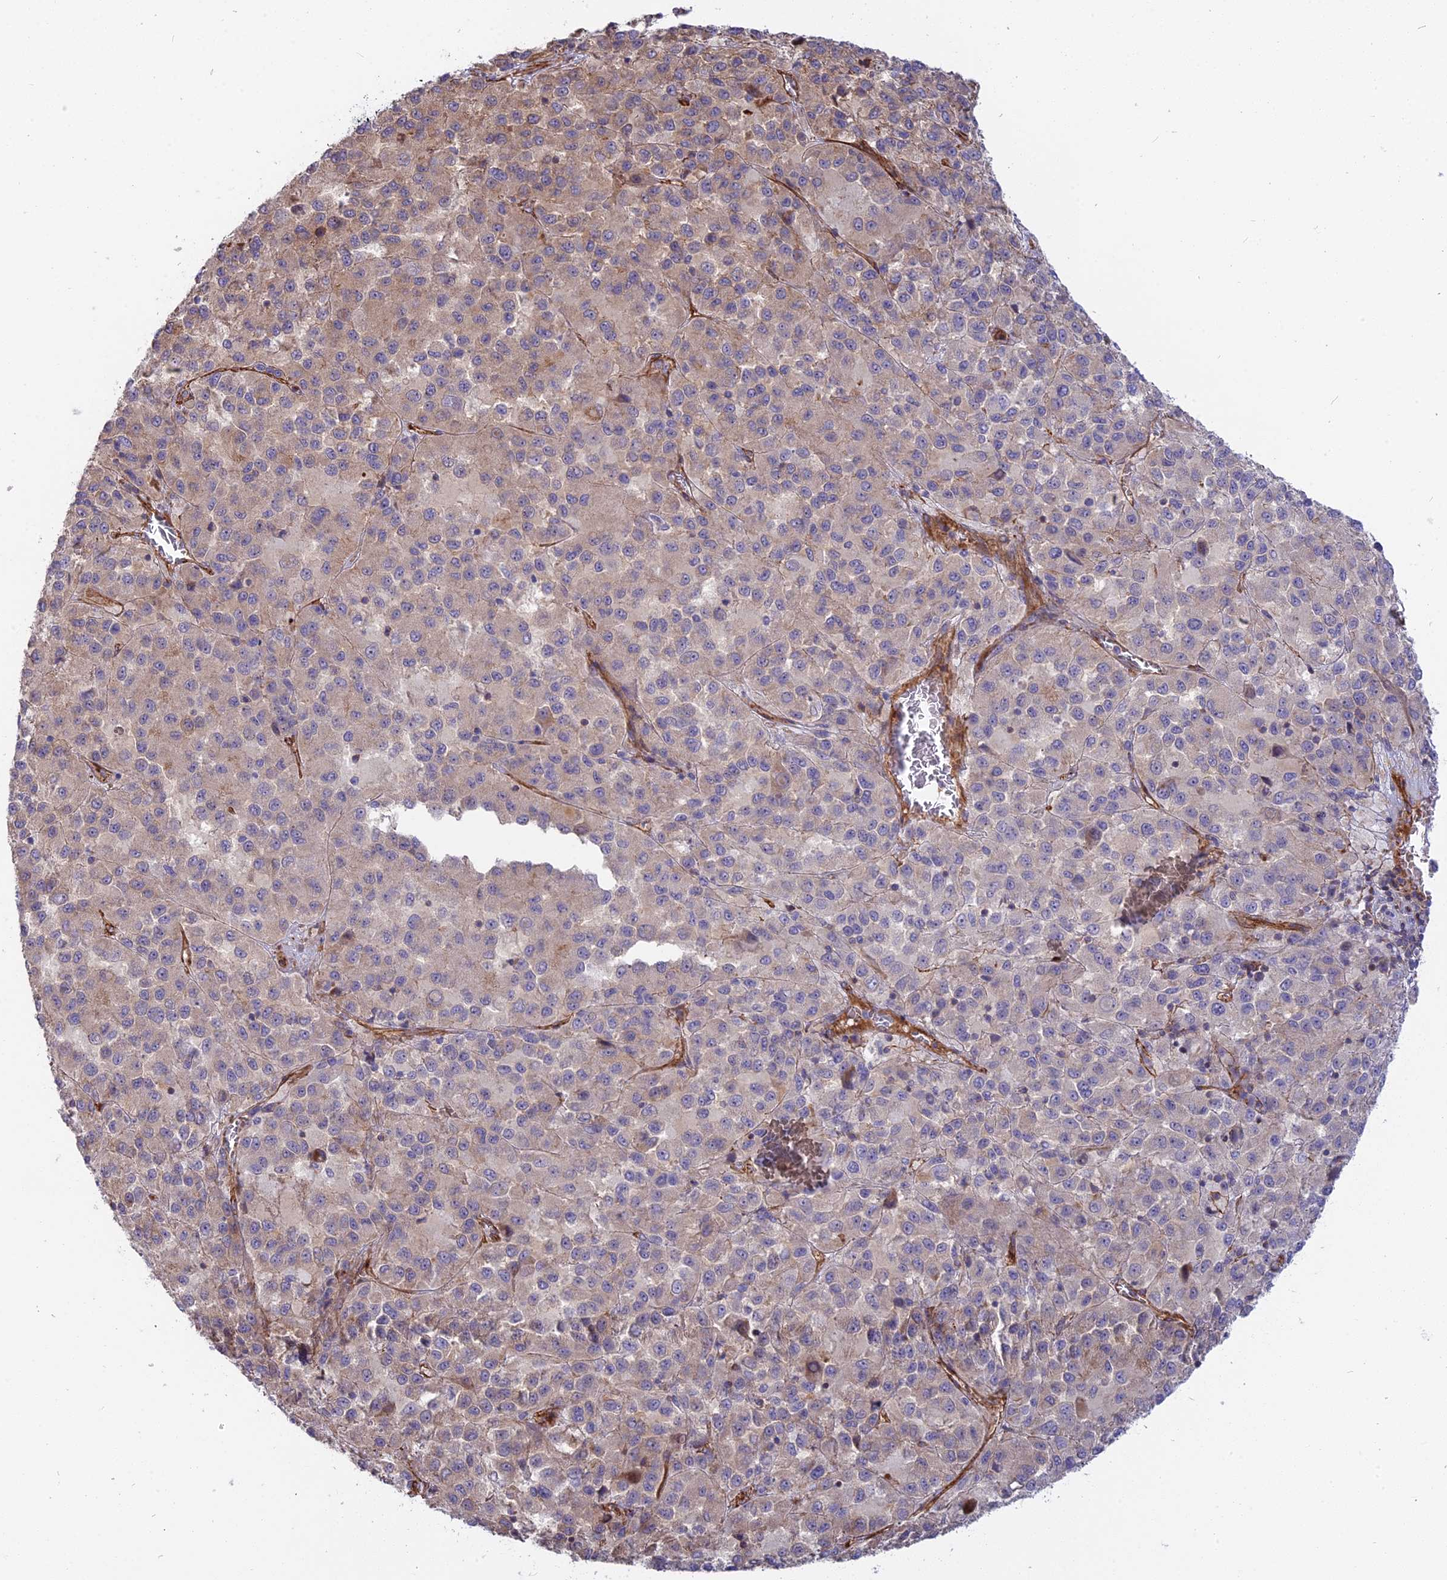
{"staining": {"intensity": "negative", "quantity": "none", "location": "none"}, "tissue": "melanoma", "cell_type": "Tumor cells", "image_type": "cancer", "snomed": [{"axis": "morphology", "description": "Malignant melanoma, Metastatic site"}, {"axis": "topography", "description": "Lung"}], "caption": "DAB (3,3'-diaminobenzidine) immunohistochemical staining of melanoma reveals no significant staining in tumor cells.", "gene": "CNBD2", "patient": {"sex": "male", "age": 64}}